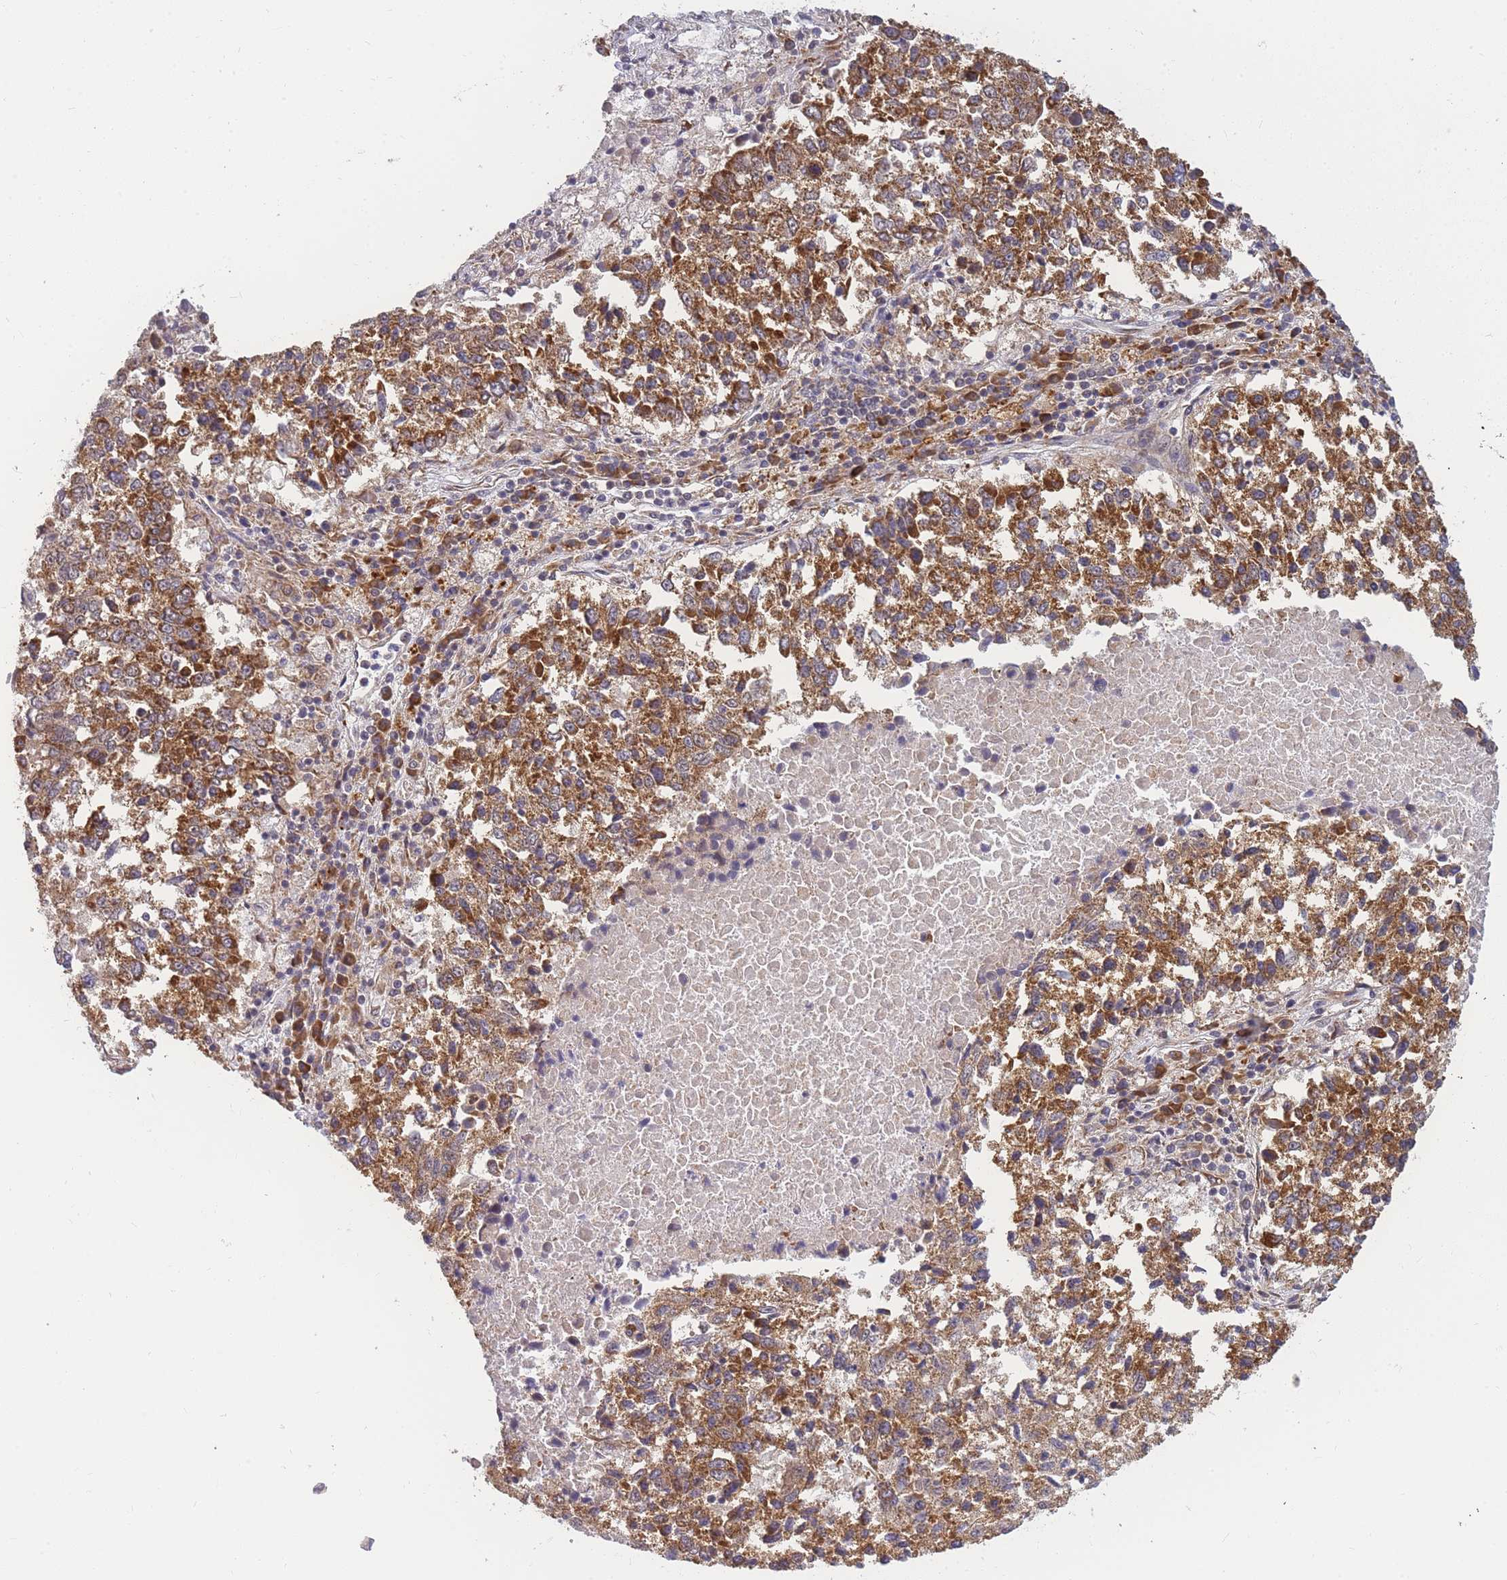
{"staining": {"intensity": "moderate", "quantity": ">75%", "location": "cytoplasmic/membranous"}, "tissue": "lung cancer", "cell_type": "Tumor cells", "image_type": "cancer", "snomed": [{"axis": "morphology", "description": "Squamous cell carcinoma, NOS"}, {"axis": "topography", "description": "Lung"}], "caption": "IHC image of lung cancer stained for a protein (brown), which displays medium levels of moderate cytoplasmic/membranous staining in approximately >75% of tumor cells.", "gene": "MRPL23", "patient": {"sex": "male", "age": 73}}